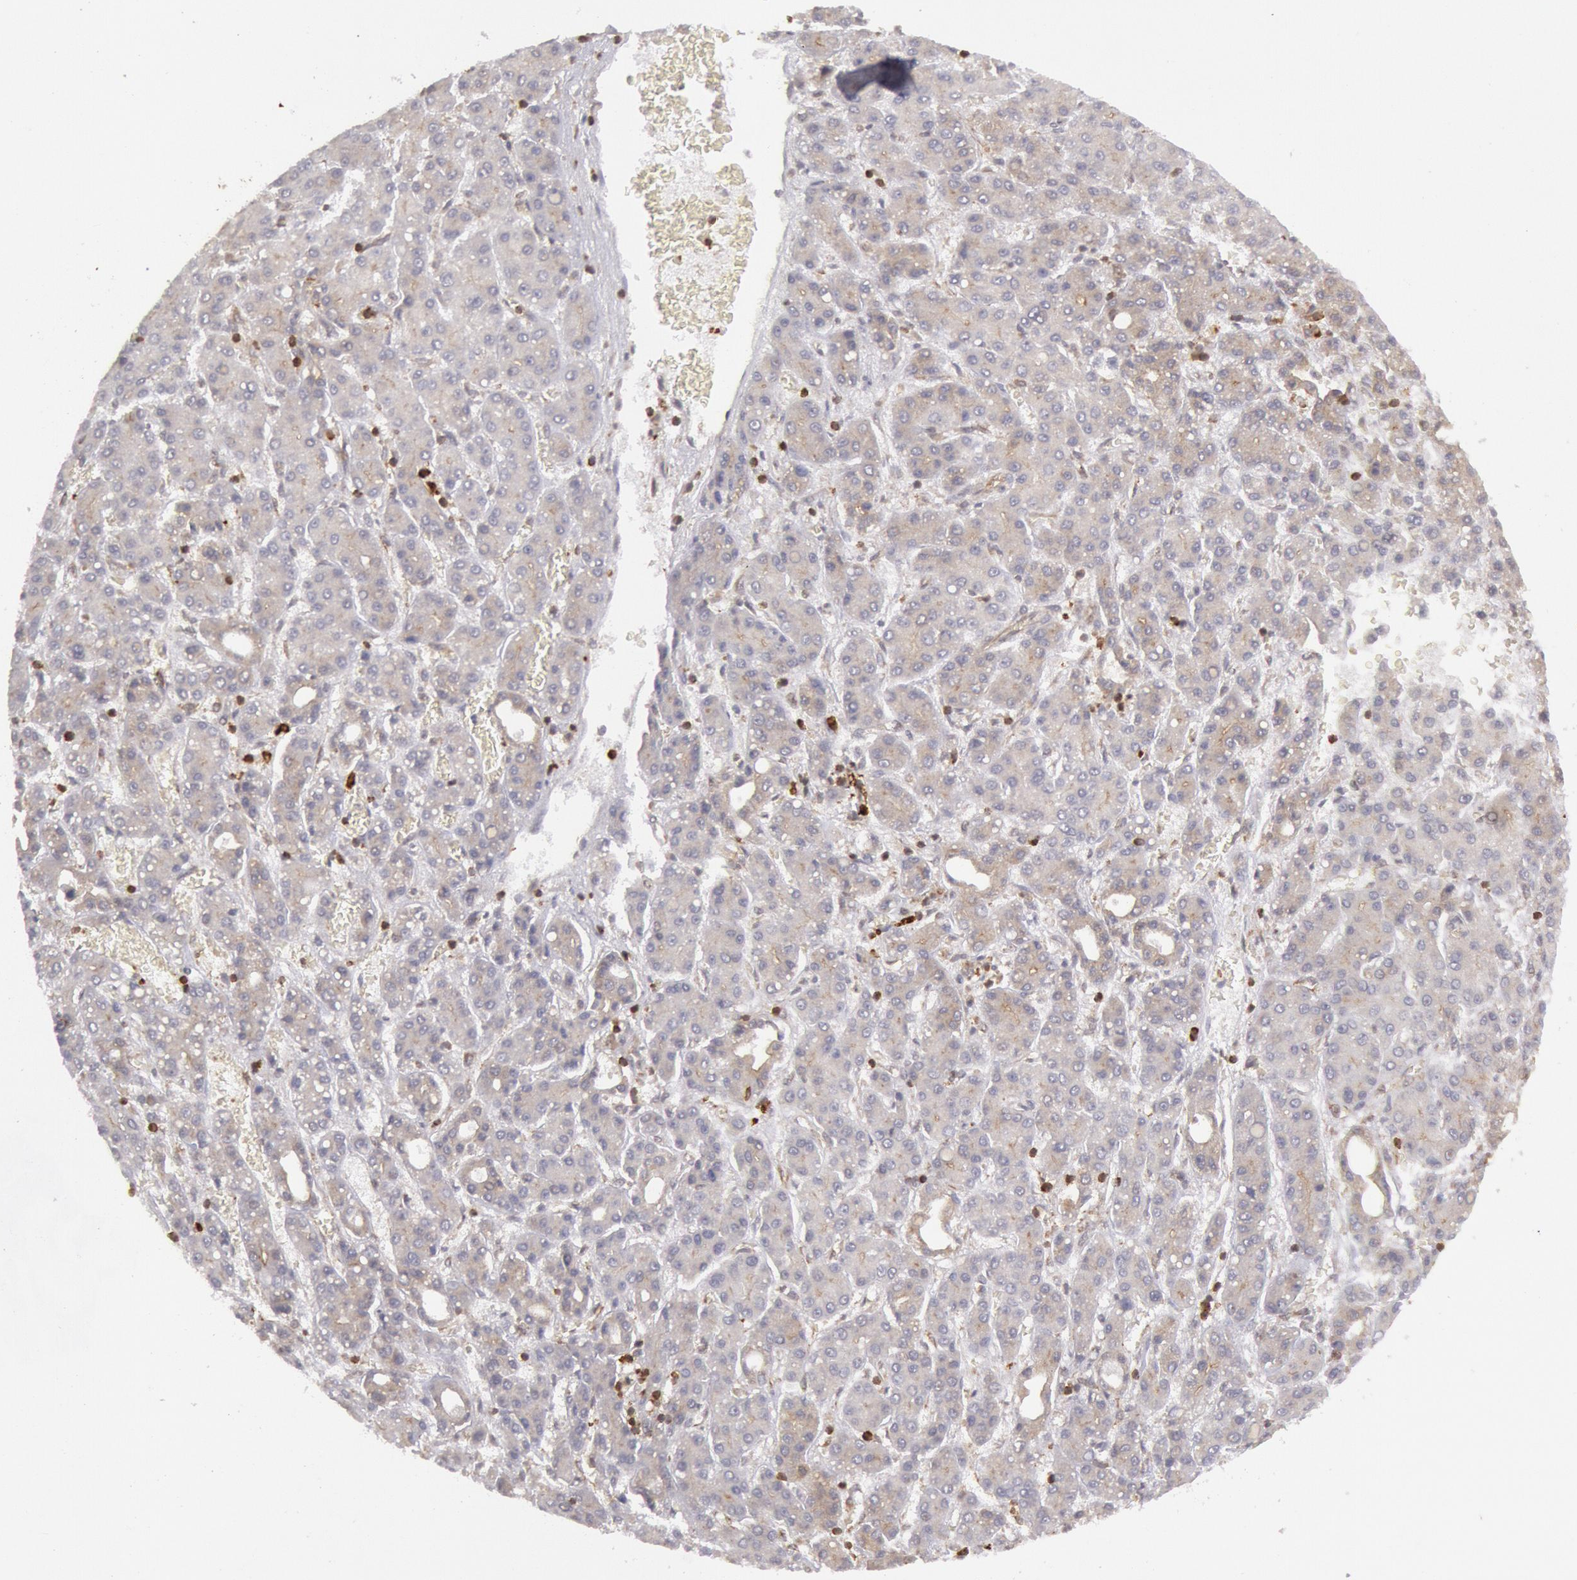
{"staining": {"intensity": "negative", "quantity": "none", "location": "none"}, "tissue": "liver cancer", "cell_type": "Tumor cells", "image_type": "cancer", "snomed": [{"axis": "morphology", "description": "Carcinoma, Hepatocellular, NOS"}, {"axis": "topography", "description": "Liver"}], "caption": "IHC micrograph of neoplastic tissue: liver cancer (hepatocellular carcinoma) stained with DAB (3,3'-diaminobenzidine) displays no significant protein positivity in tumor cells.", "gene": "TAP2", "patient": {"sex": "male", "age": 69}}